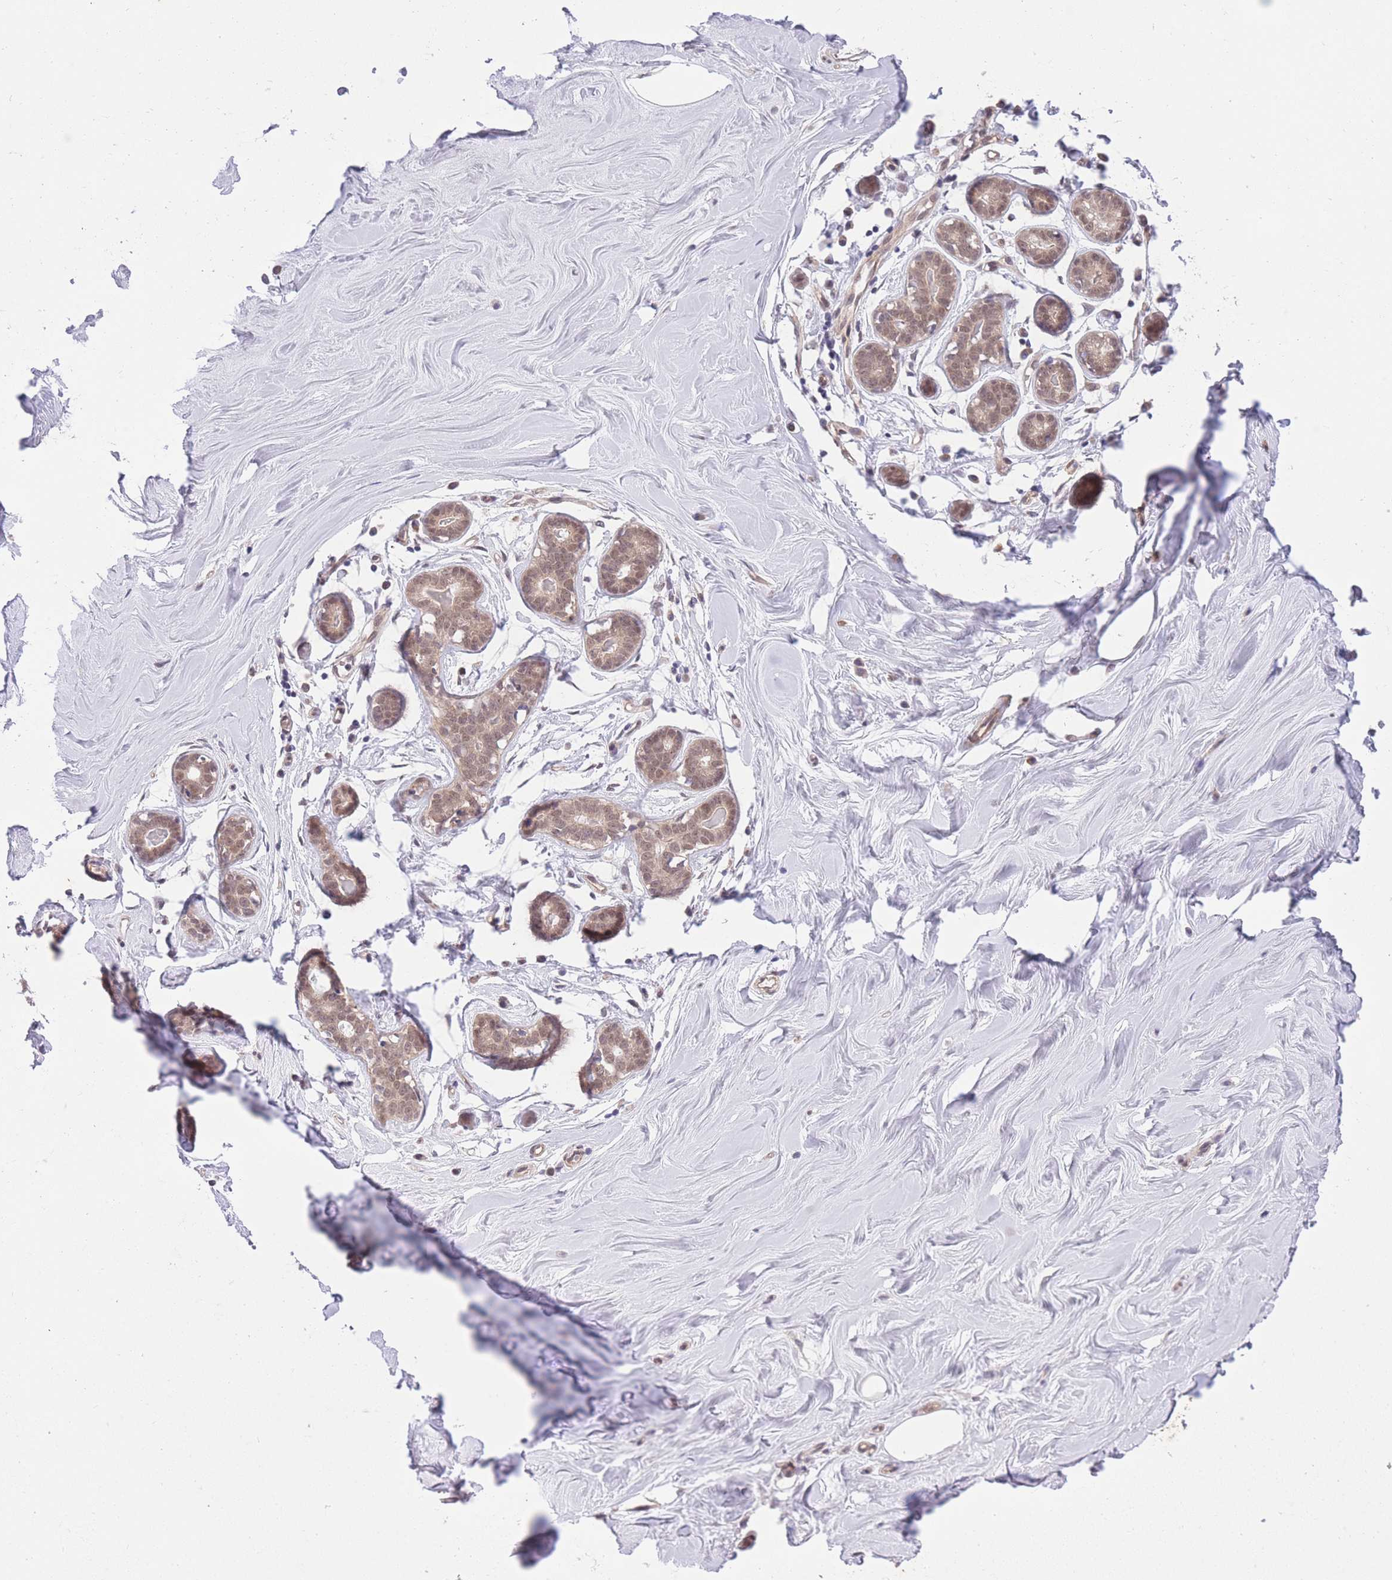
{"staining": {"intensity": "negative", "quantity": "none", "location": "none"}, "tissue": "breast", "cell_type": "Adipocytes", "image_type": "normal", "snomed": [{"axis": "morphology", "description": "Normal tissue, NOS"}, {"axis": "topography", "description": "Breast"}], "caption": "Image shows no significant protein expression in adipocytes of normal breast.", "gene": "ELOA2", "patient": {"sex": "female", "age": 25}}